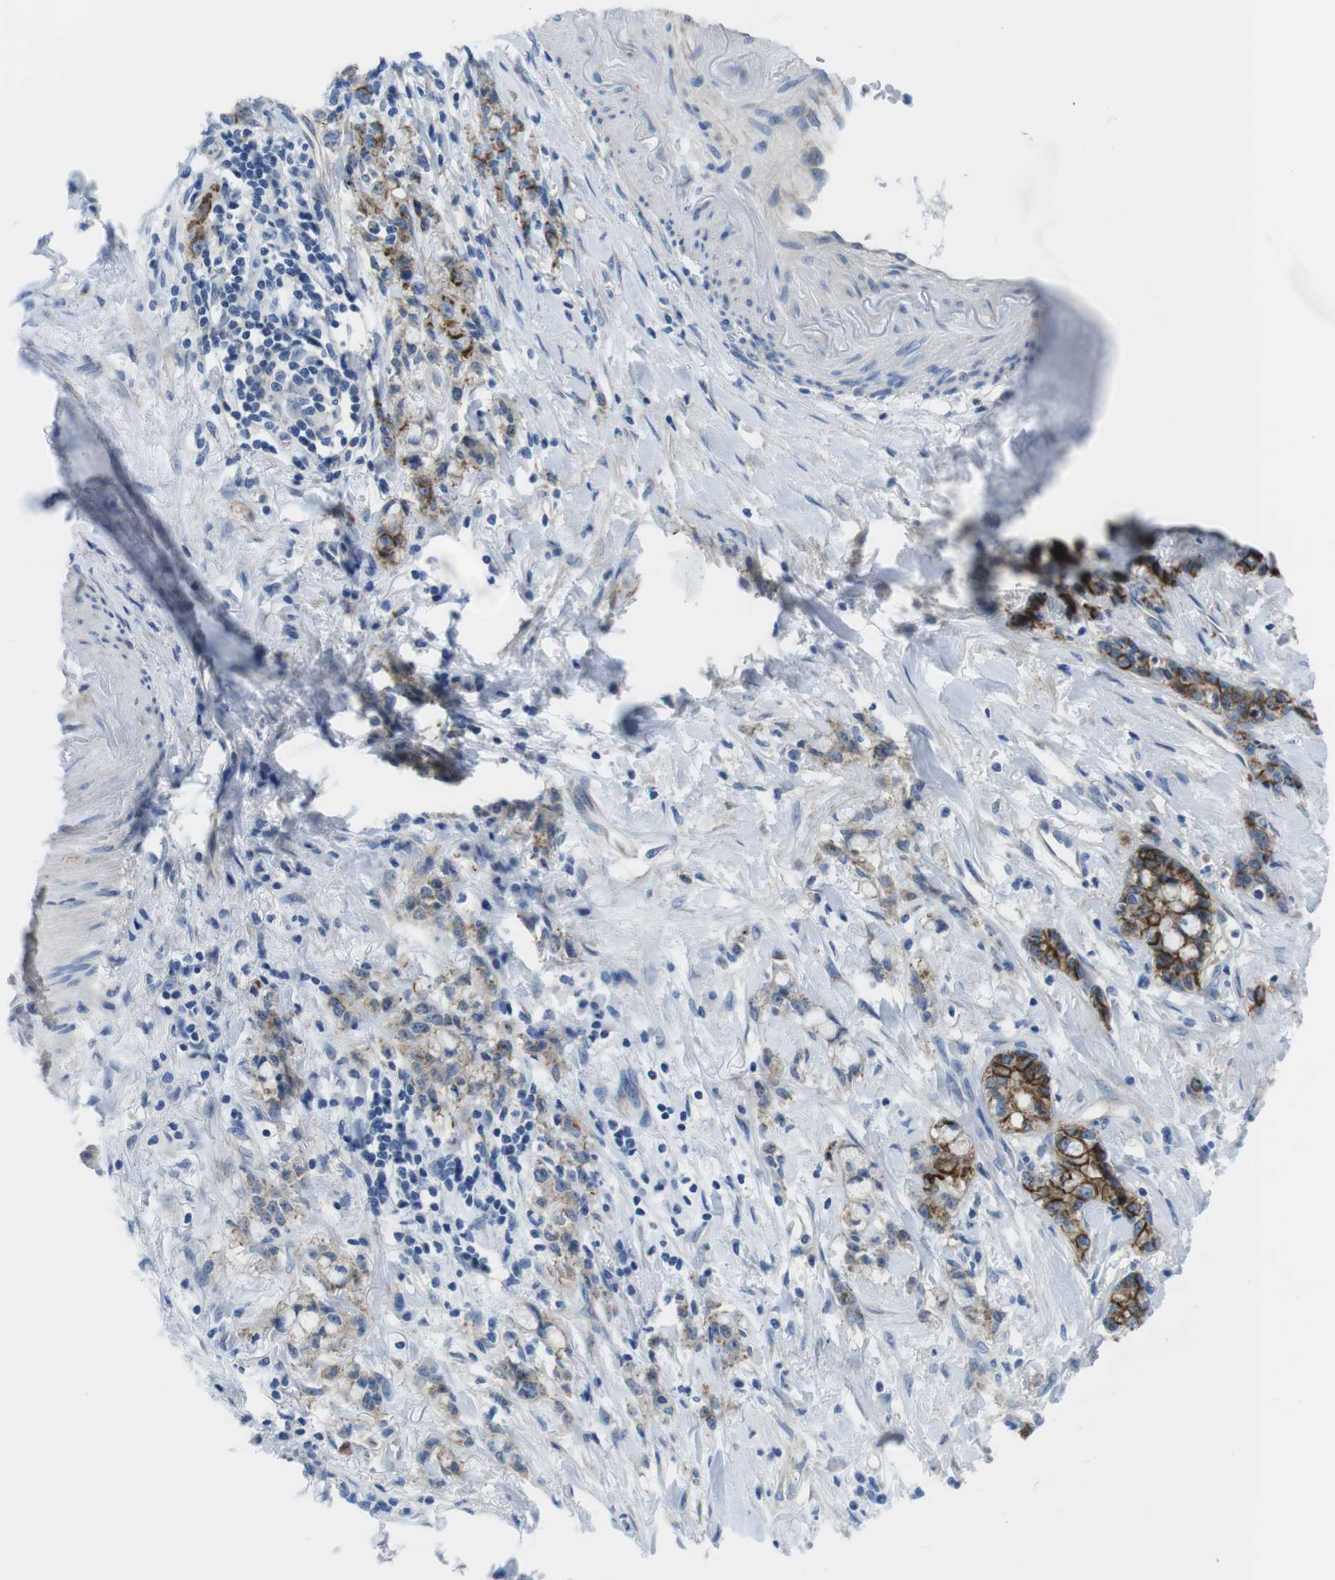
{"staining": {"intensity": "strong", "quantity": ">75%", "location": "cytoplasmic/membranous"}, "tissue": "stomach cancer", "cell_type": "Tumor cells", "image_type": "cancer", "snomed": [{"axis": "morphology", "description": "Adenocarcinoma, NOS"}, {"axis": "topography", "description": "Stomach, lower"}], "caption": "Strong cytoplasmic/membranous protein expression is appreciated in about >75% of tumor cells in stomach cancer. Nuclei are stained in blue.", "gene": "CDH8", "patient": {"sex": "male", "age": 88}}